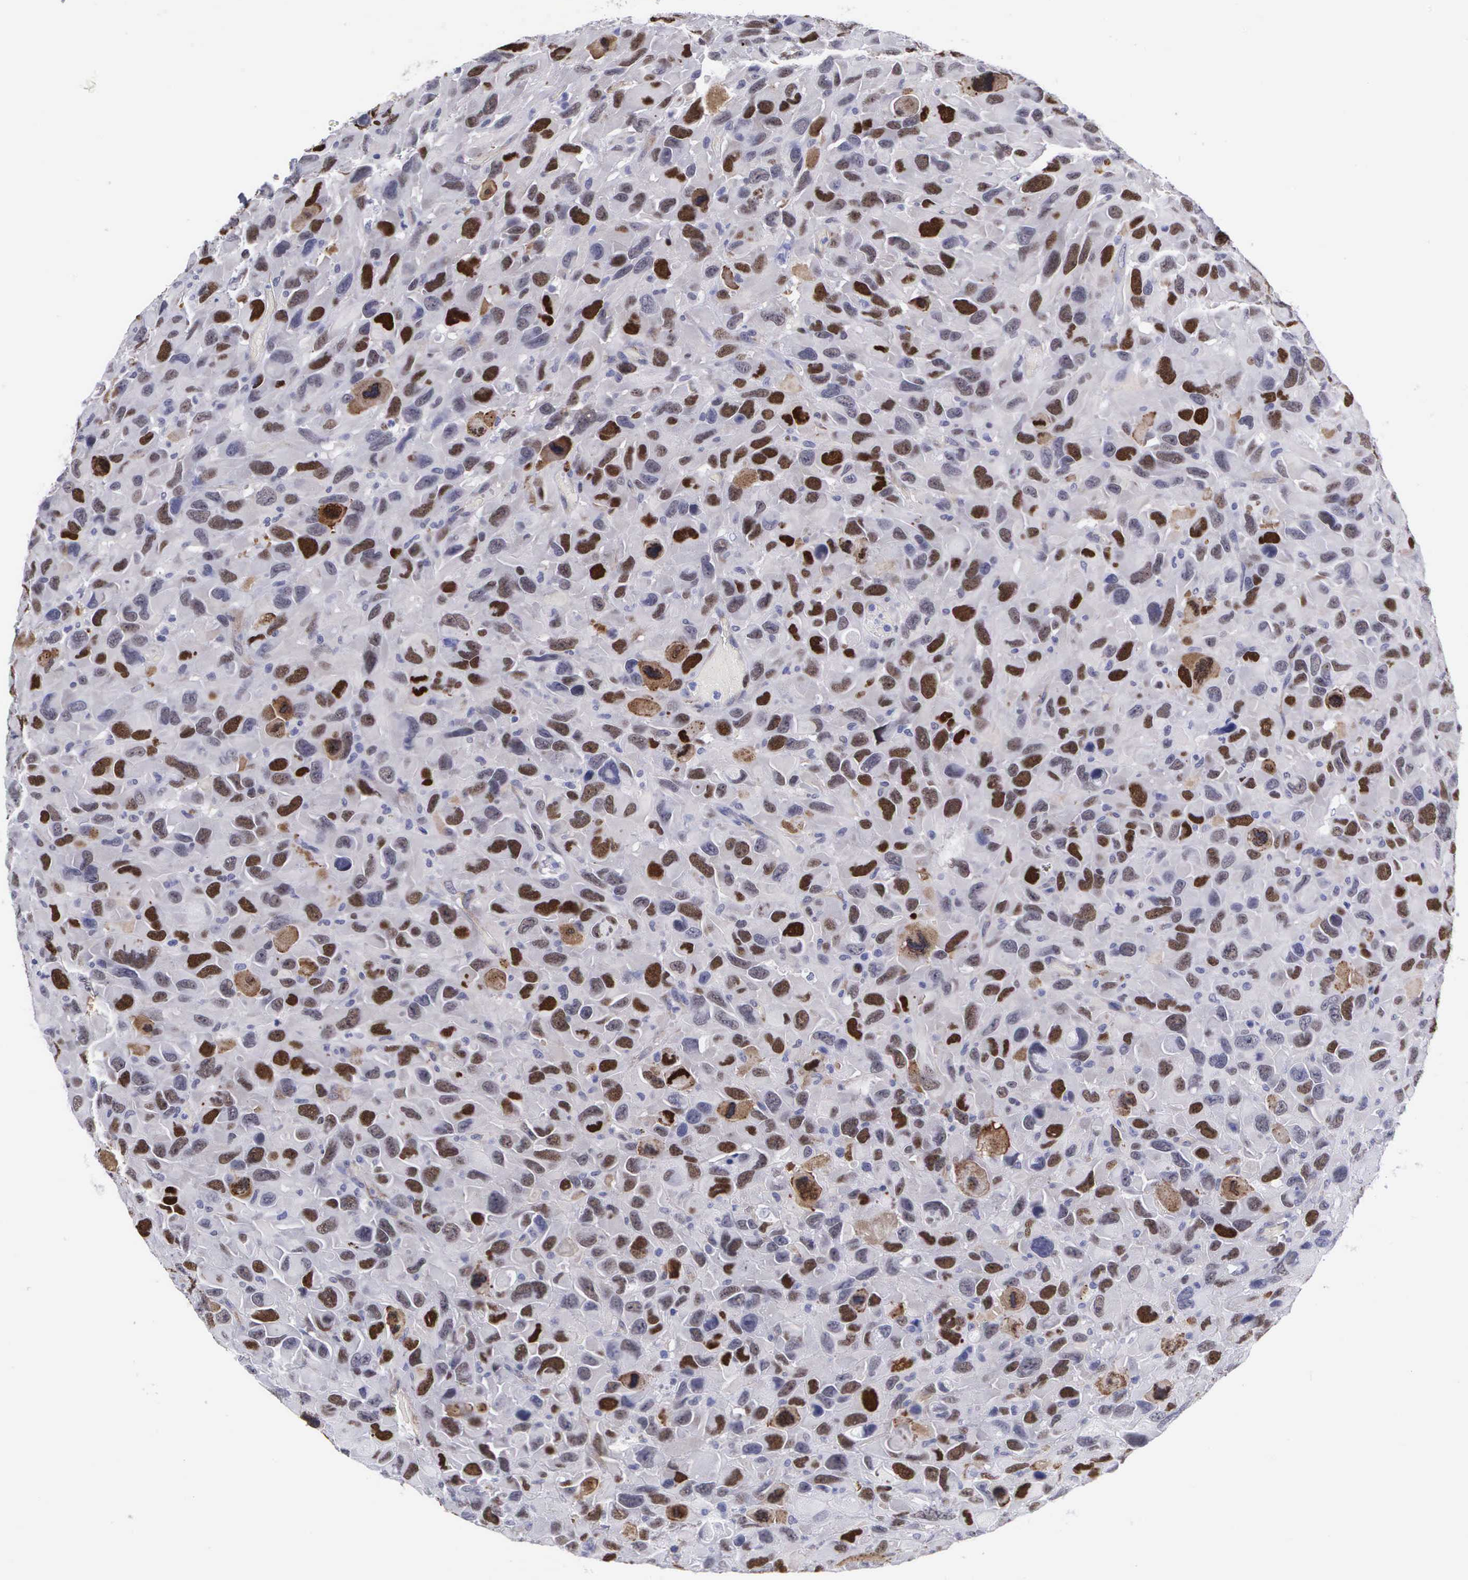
{"staining": {"intensity": "strong", "quantity": "25%-75%", "location": "nuclear"}, "tissue": "renal cancer", "cell_type": "Tumor cells", "image_type": "cancer", "snomed": [{"axis": "morphology", "description": "Adenocarcinoma, NOS"}, {"axis": "topography", "description": "Kidney"}], "caption": "Renal cancer (adenocarcinoma) tissue reveals strong nuclear positivity in approximately 25%-75% of tumor cells (DAB (3,3'-diaminobenzidine) IHC with brightfield microscopy, high magnification).", "gene": "MAST4", "patient": {"sex": "male", "age": 79}}